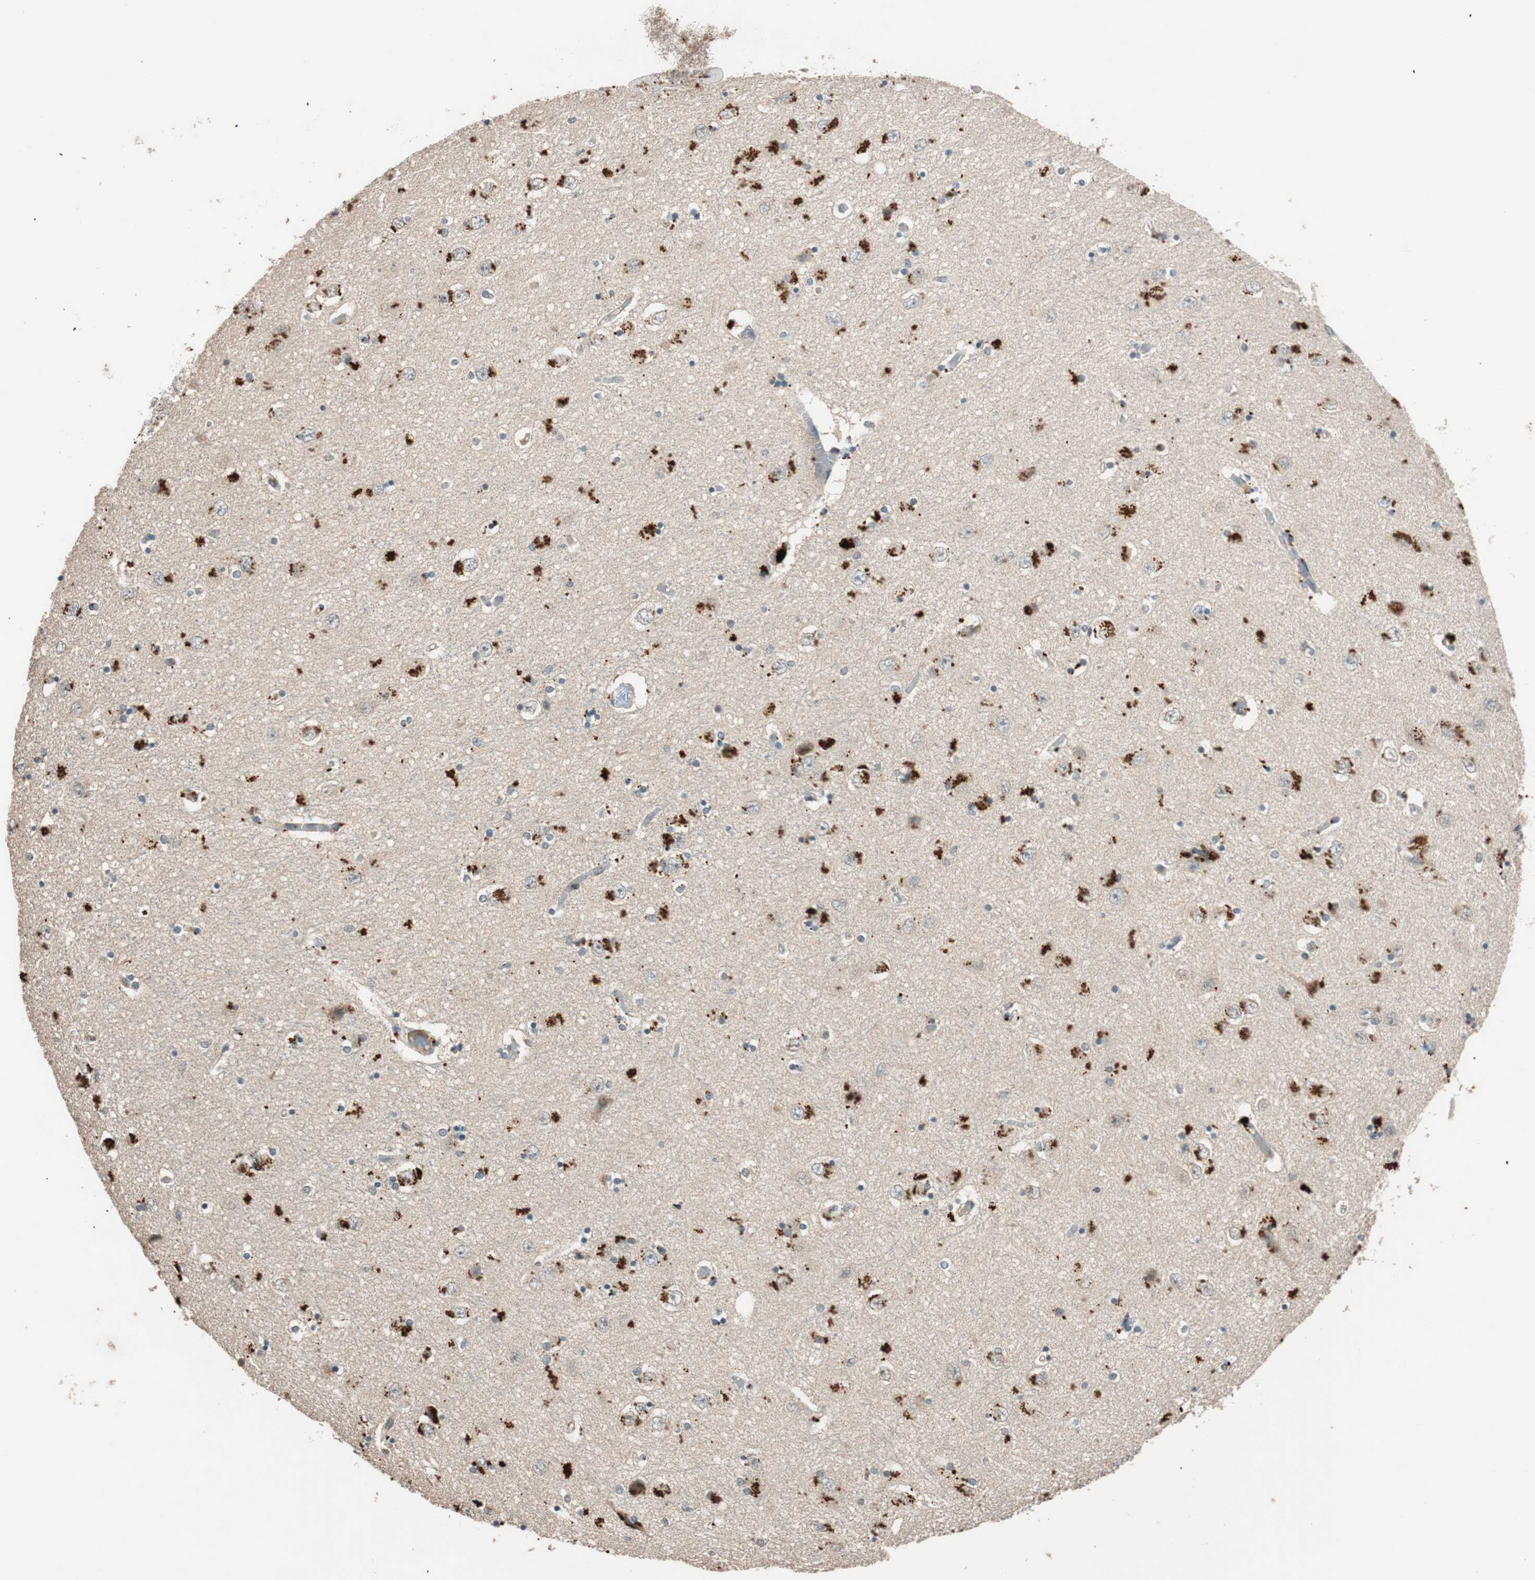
{"staining": {"intensity": "negative", "quantity": "none", "location": "none"}, "tissue": "hippocampus", "cell_type": "Glial cells", "image_type": "normal", "snomed": [{"axis": "morphology", "description": "Normal tissue, NOS"}, {"axis": "topography", "description": "Hippocampus"}], "caption": "This micrograph is of benign hippocampus stained with immunohistochemistry to label a protein in brown with the nuclei are counter-stained blue. There is no staining in glial cells.", "gene": "GLB1", "patient": {"sex": "female", "age": 54}}